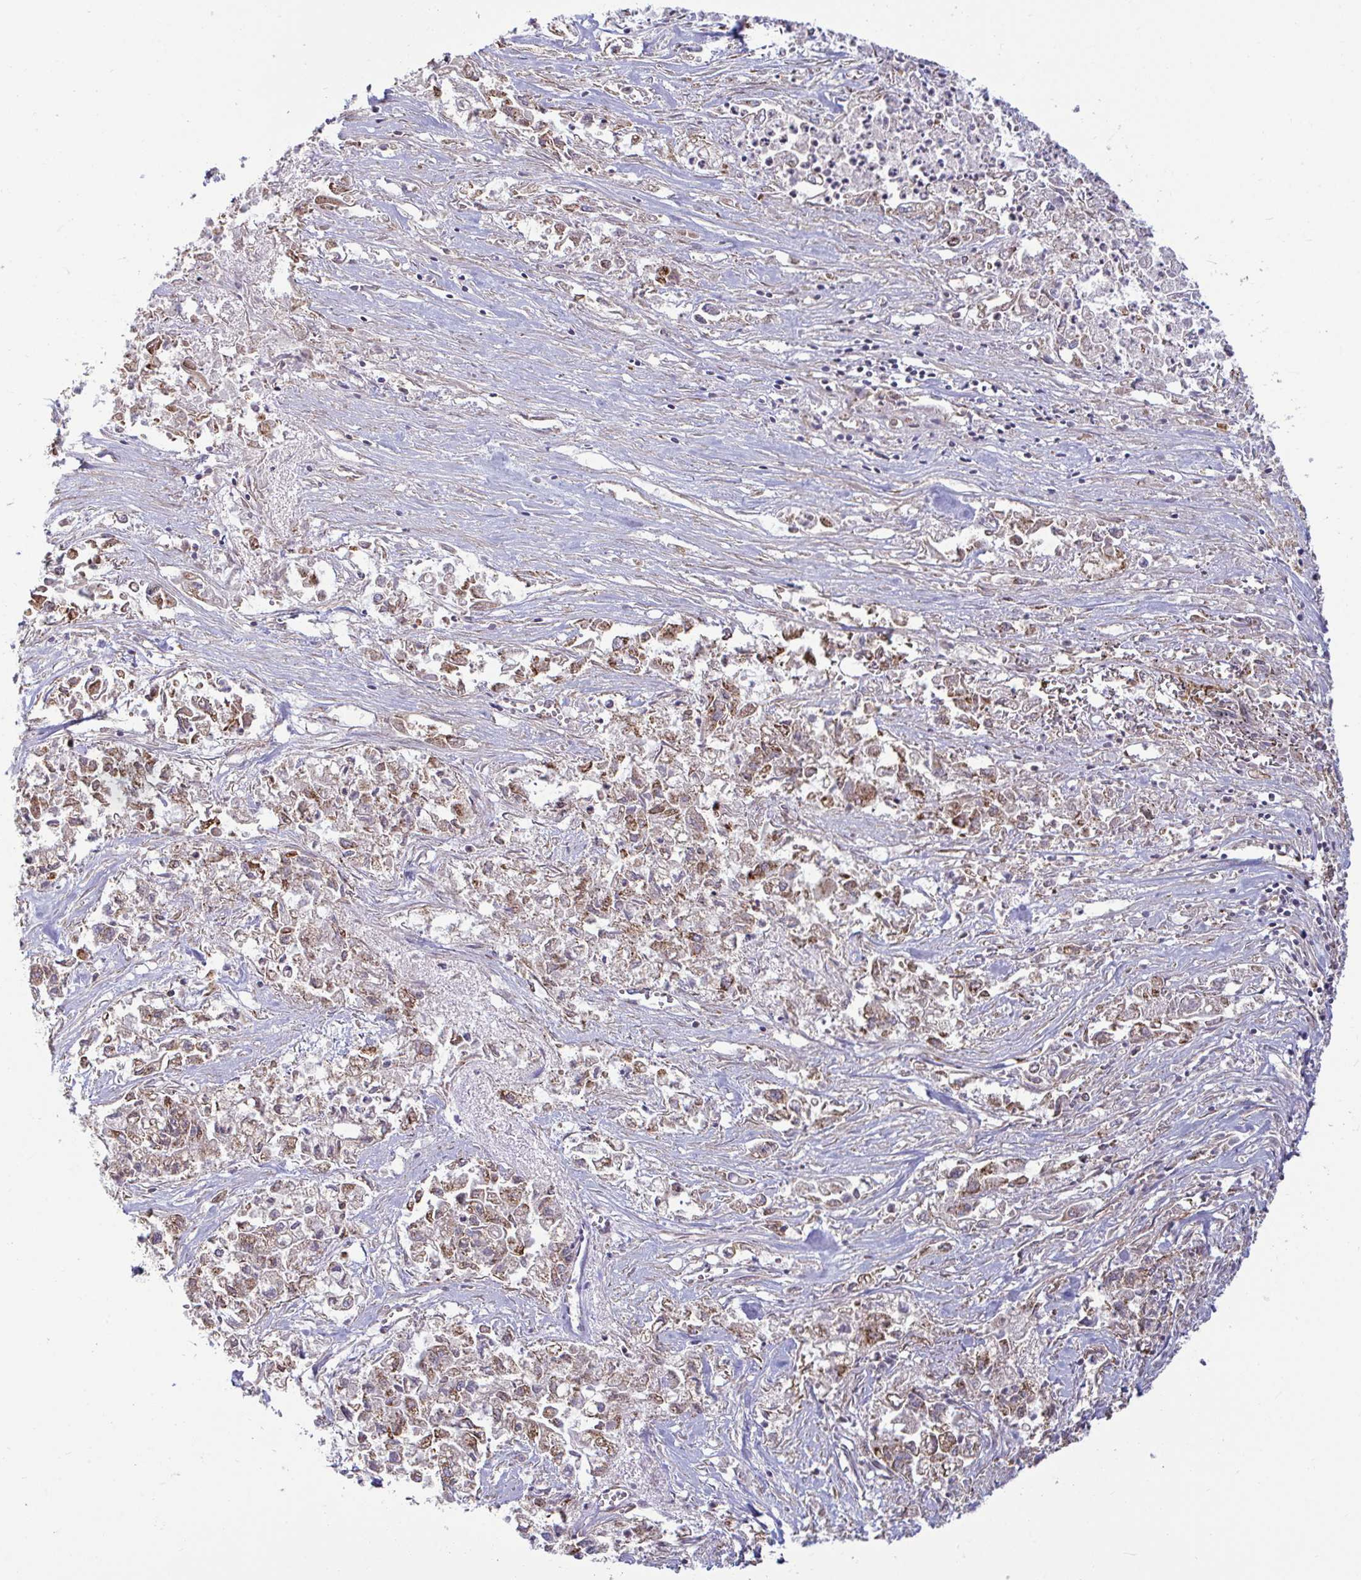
{"staining": {"intensity": "moderate", "quantity": ">75%", "location": "cytoplasmic/membranous"}, "tissue": "pancreatic cancer", "cell_type": "Tumor cells", "image_type": "cancer", "snomed": [{"axis": "morphology", "description": "Adenocarcinoma, NOS"}, {"axis": "topography", "description": "Pancreas"}], "caption": "Human pancreatic cancer stained for a protein (brown) shows moderate cytoplasmic/membranous positive expression in approximately >75% of tumor cells.", "gene": "SPRY1", "patient": {"sex": "male", "age": 72}}